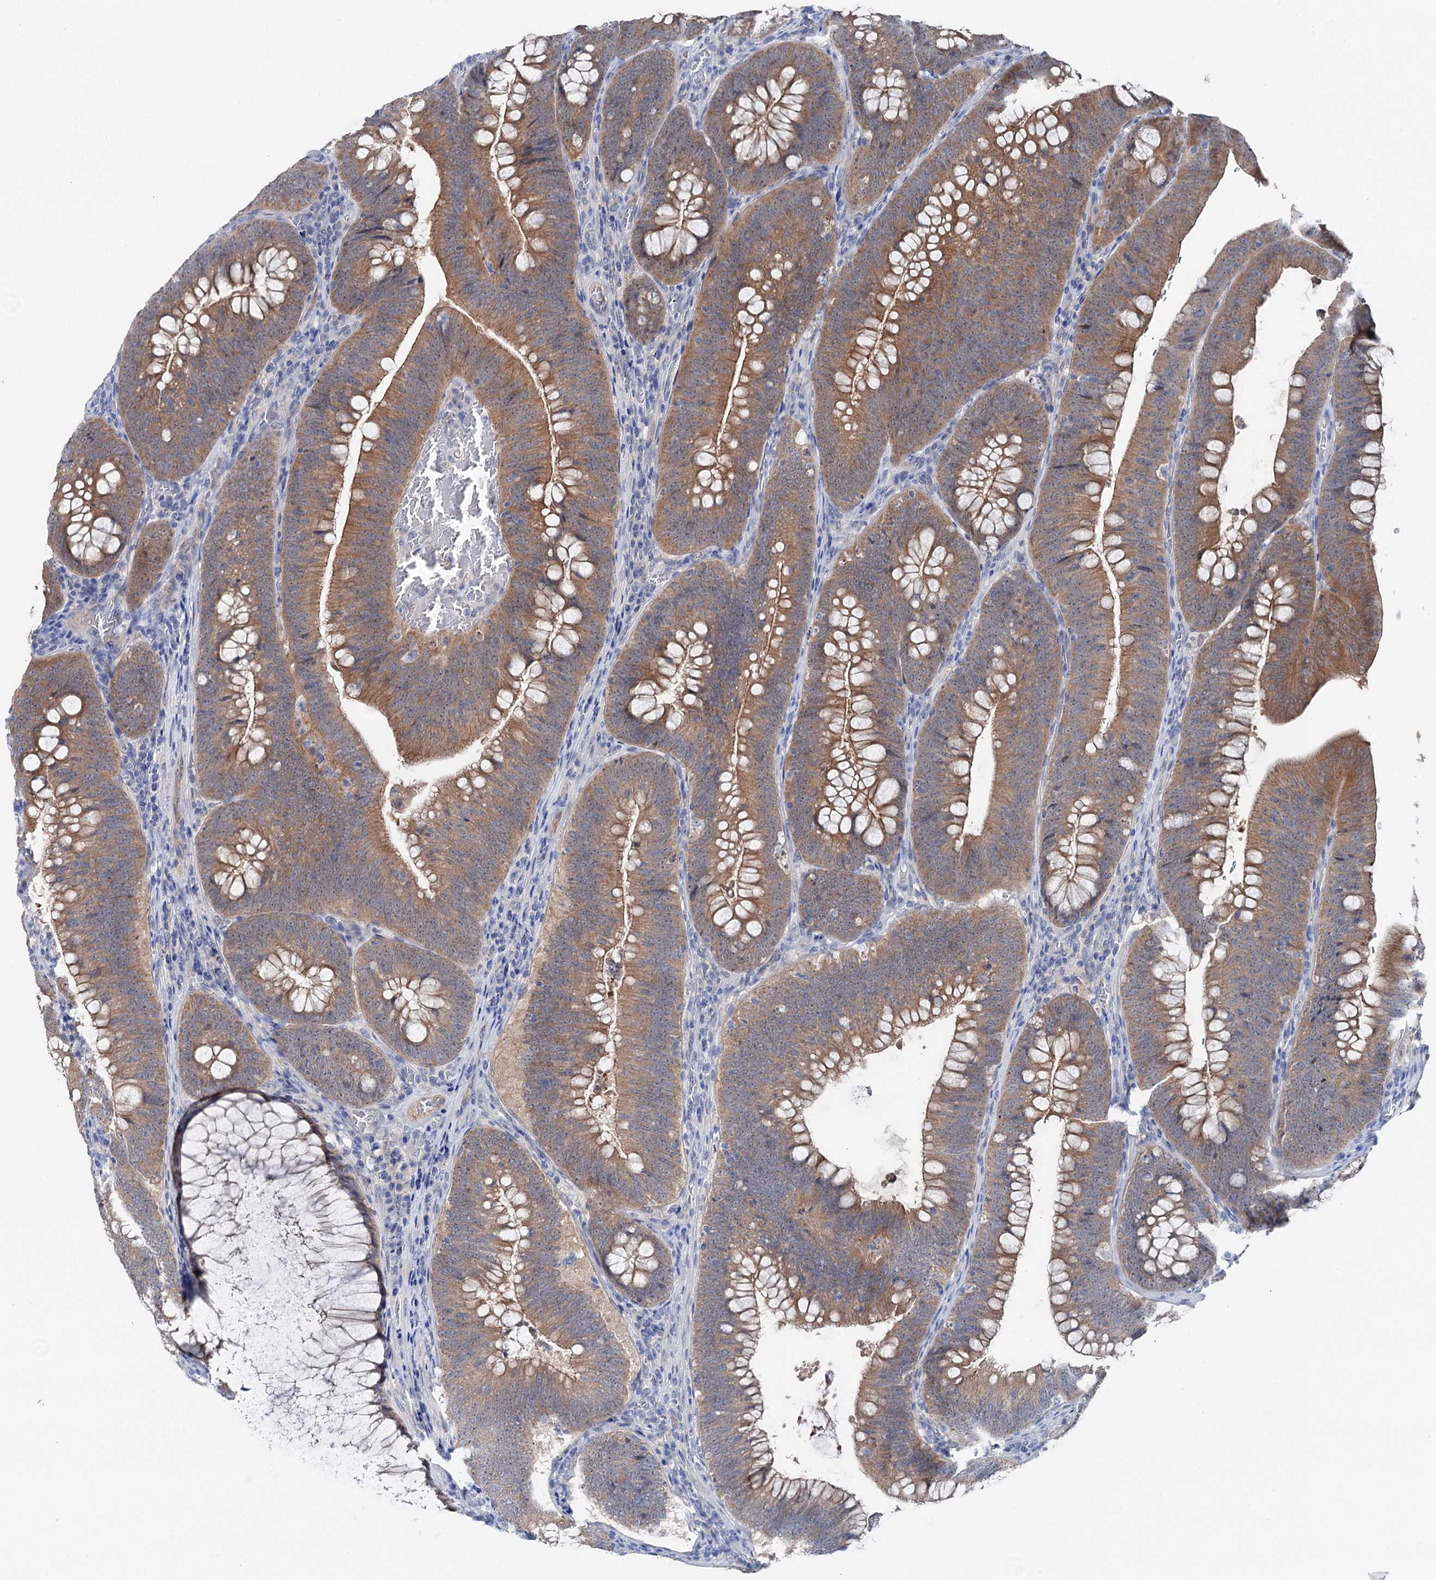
{"staining": {"intensity": "moderate", "quantity": ">75%", "location": "cytoplasmic/membranous"}, "tissue": "colorectal cancer", "cell_type": "Tumor cells", "image_type": "cancer", "snomed": [{"axis": "morphology", "description": "Normal tissue, NOS"}, {"axis": "topography", "description": "Colon"}], "caption": "Protein staining of colorectal cancer tissue shows moderate cytoplasmic/membranous positivity in about >75% of tumor cells. (brown staining indicates protein expression, while blue staining denotes nuclei).", "gene": "SHROOM1", "patient": {"sex": "female", "age": 82}}